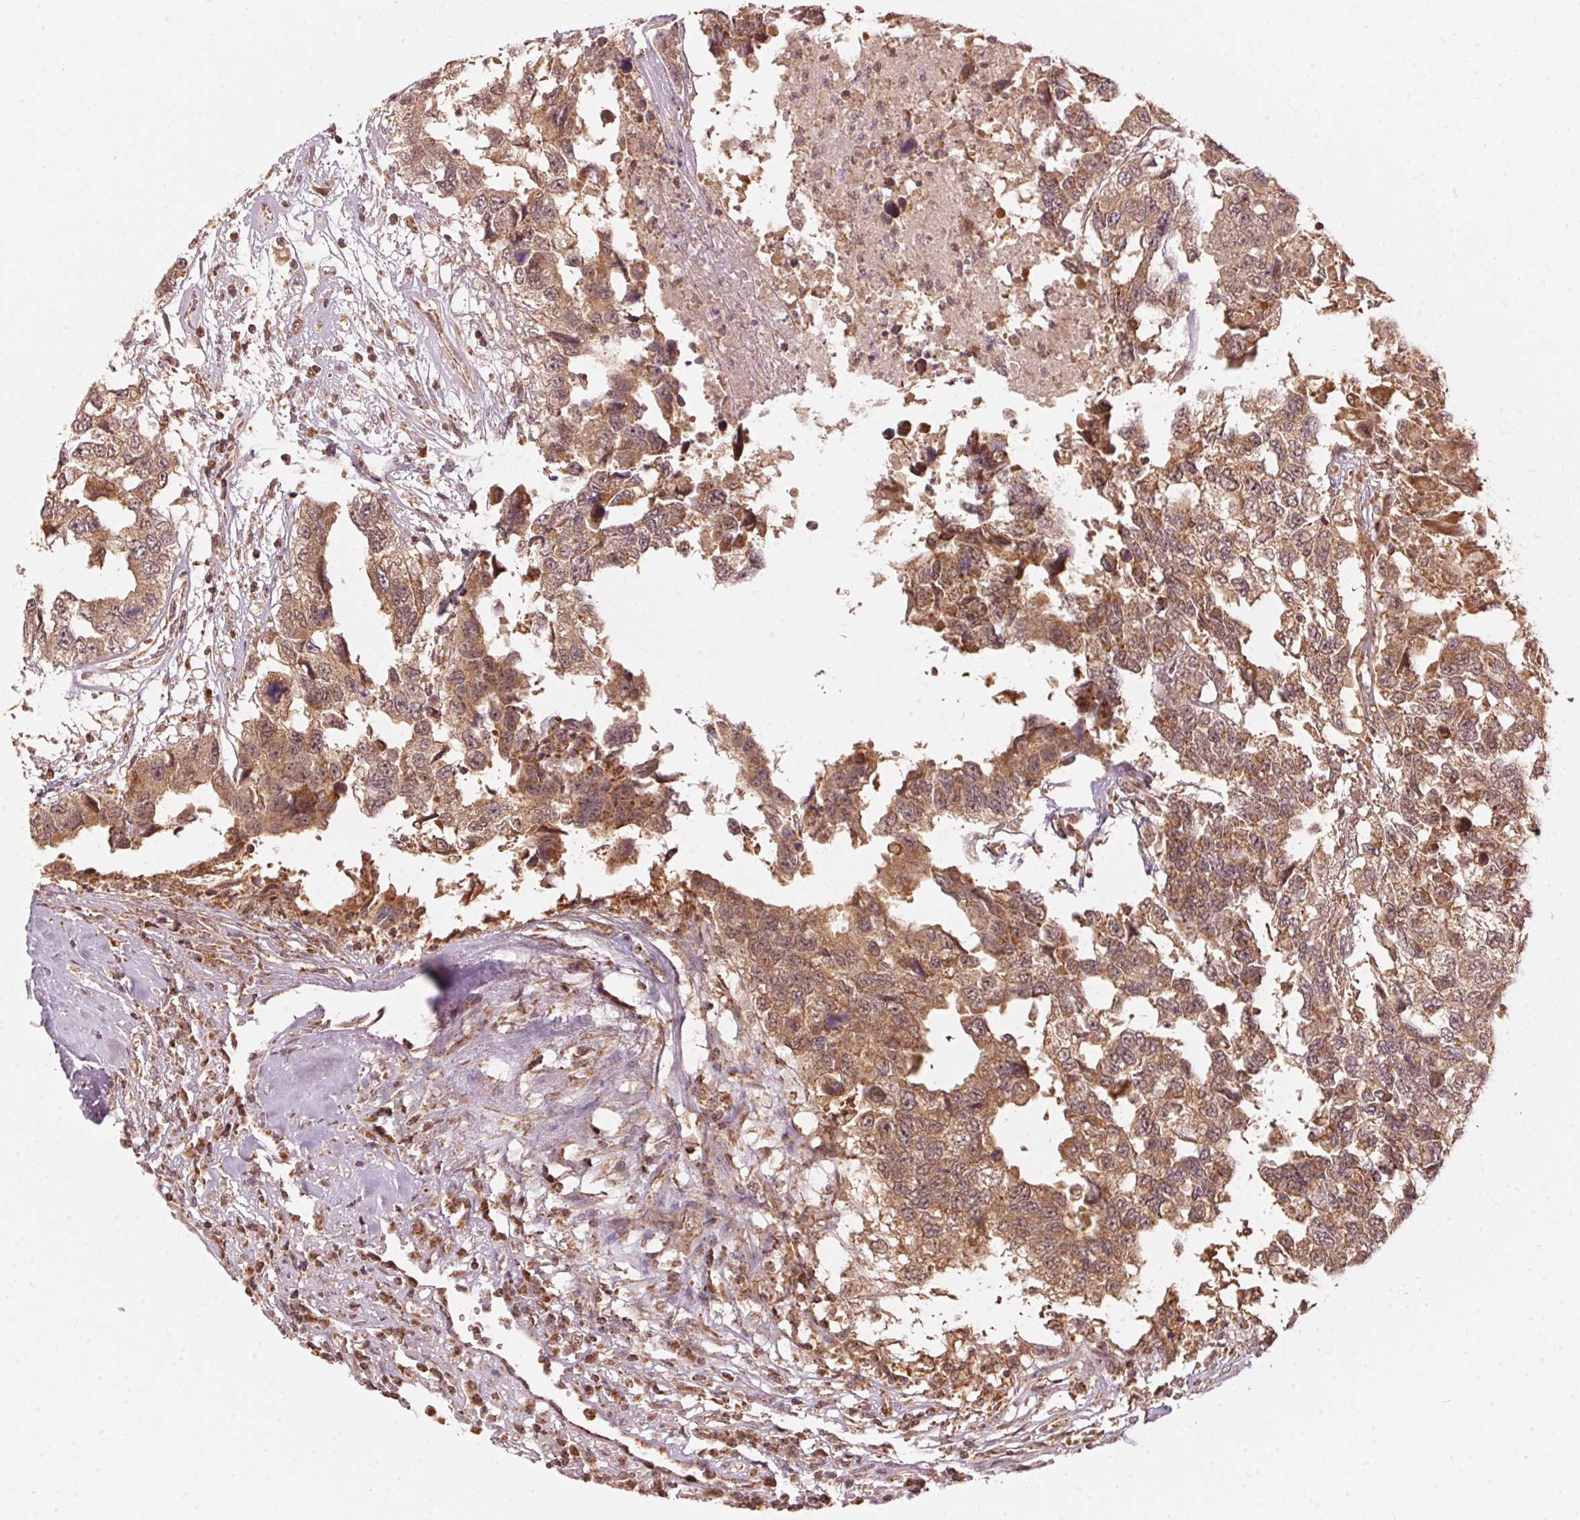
{"staining": {"intensity": "moderate", "quantity": ">75%", "location": "cytoplasmic/membranous"}, "tissue": "testis cancer", "cell_type": "Tumor cells", "image_type": "cancer", "snomed": [{"axis": "morphology", "description": "Carcinoma, Embryonal, NOS"}, {"axis": "topography", "description": "Testis"}], "caption": "An immunohistochemistry image of tumor tissue is shown. Protein staining in brown highlights moderate cytoplasmic/membranous positivity in embryonal carcinoma (testis) within tumor cells.", "gene": "ARHGAP6", "patient": {"sex": "male", "age": 83}}